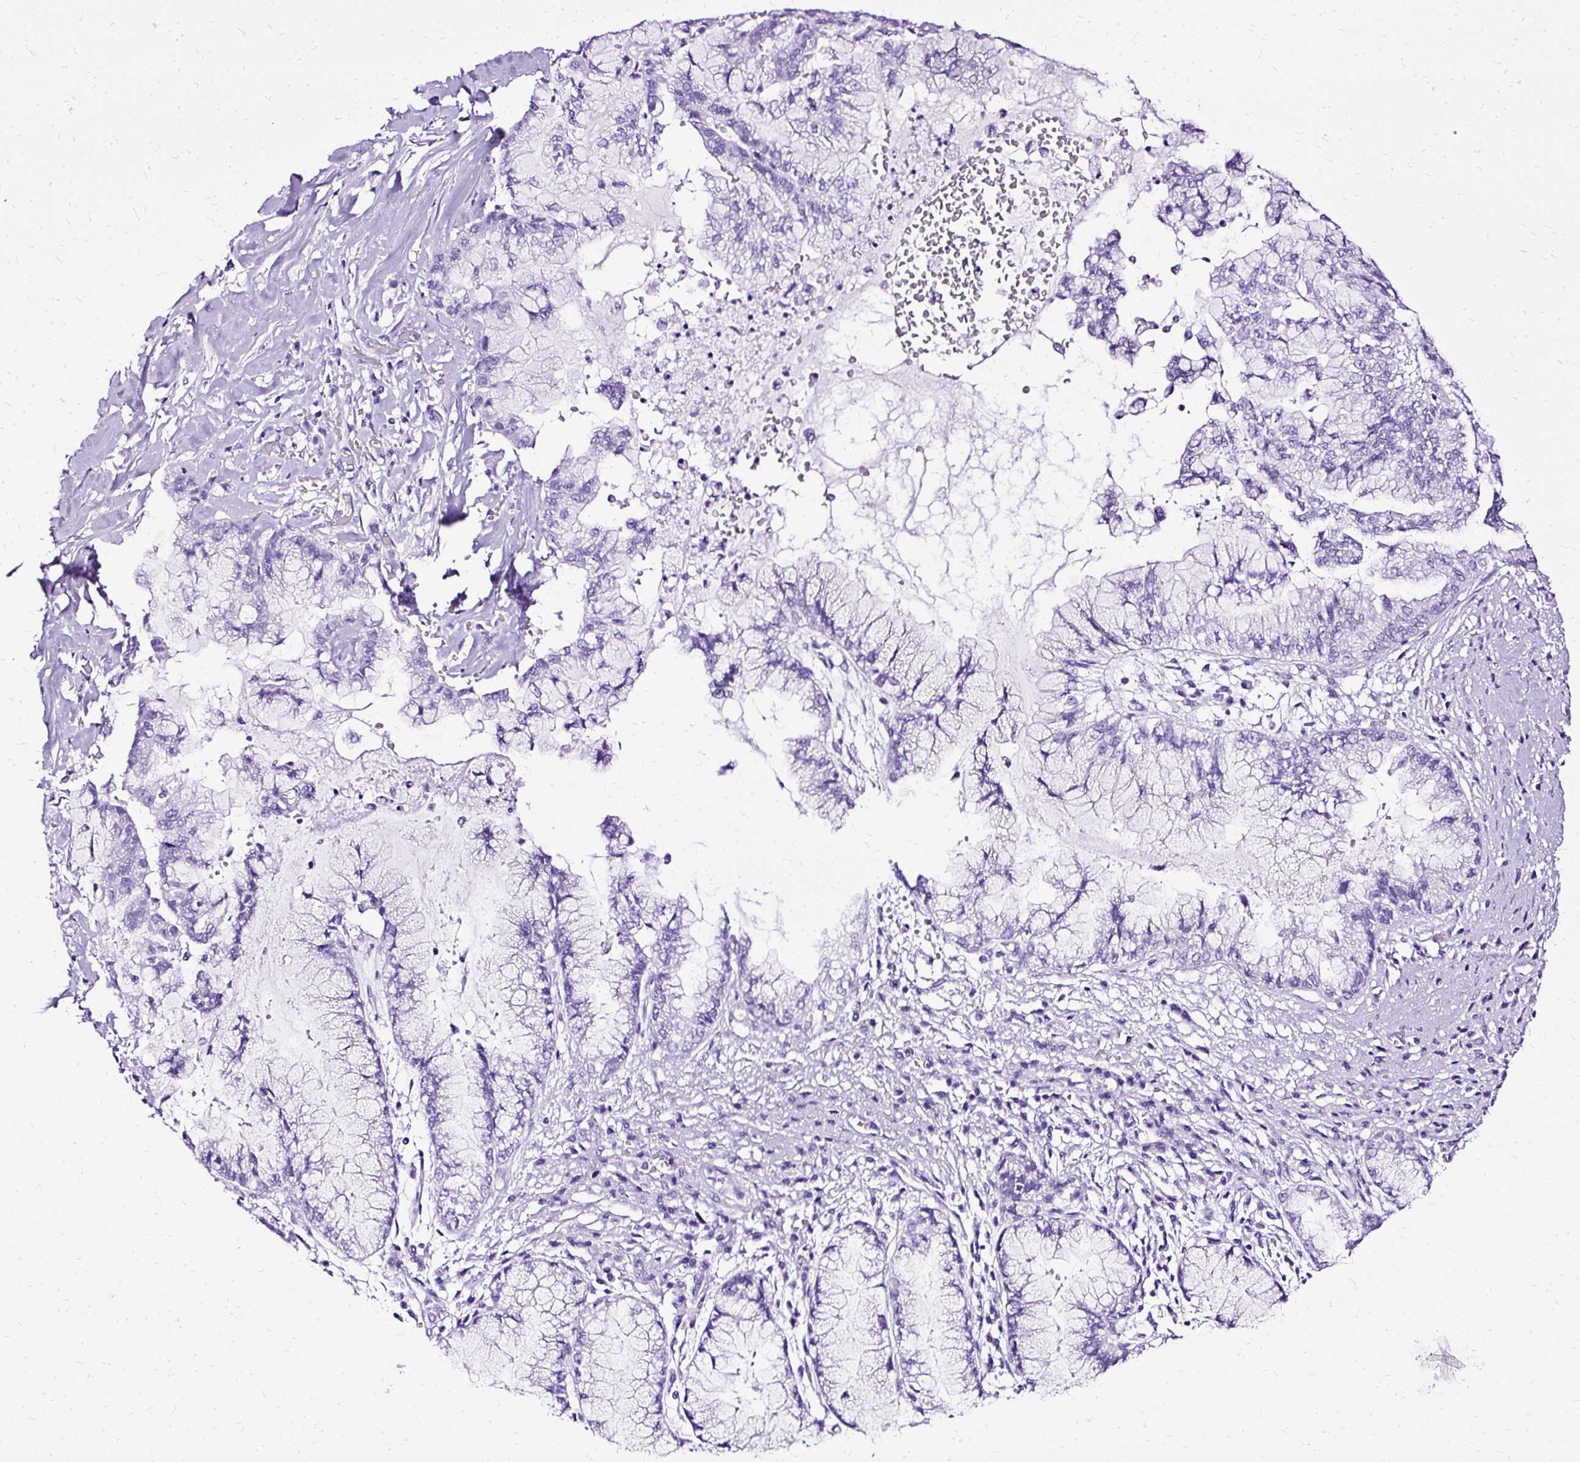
{"staining": {"intensity": "negative", "quantity": "none", "location": "none"}, "tissue": "pancreatic cancer", "cell_type": "Tumor cells", "image_type": "cancer", "snomed": [{"axis": "morphology", "description": "Adenocarcinoma, NOS"}, {"axis": "topography", "description": "Pancreas"}], "caption": "This is a image of immunohistochemistry staining of adenocarcinoma (pancreatic), which shows no staining in tumor cells.", "gene": "SLC8A2", "patient": {"sex": "male", "age": 73}}